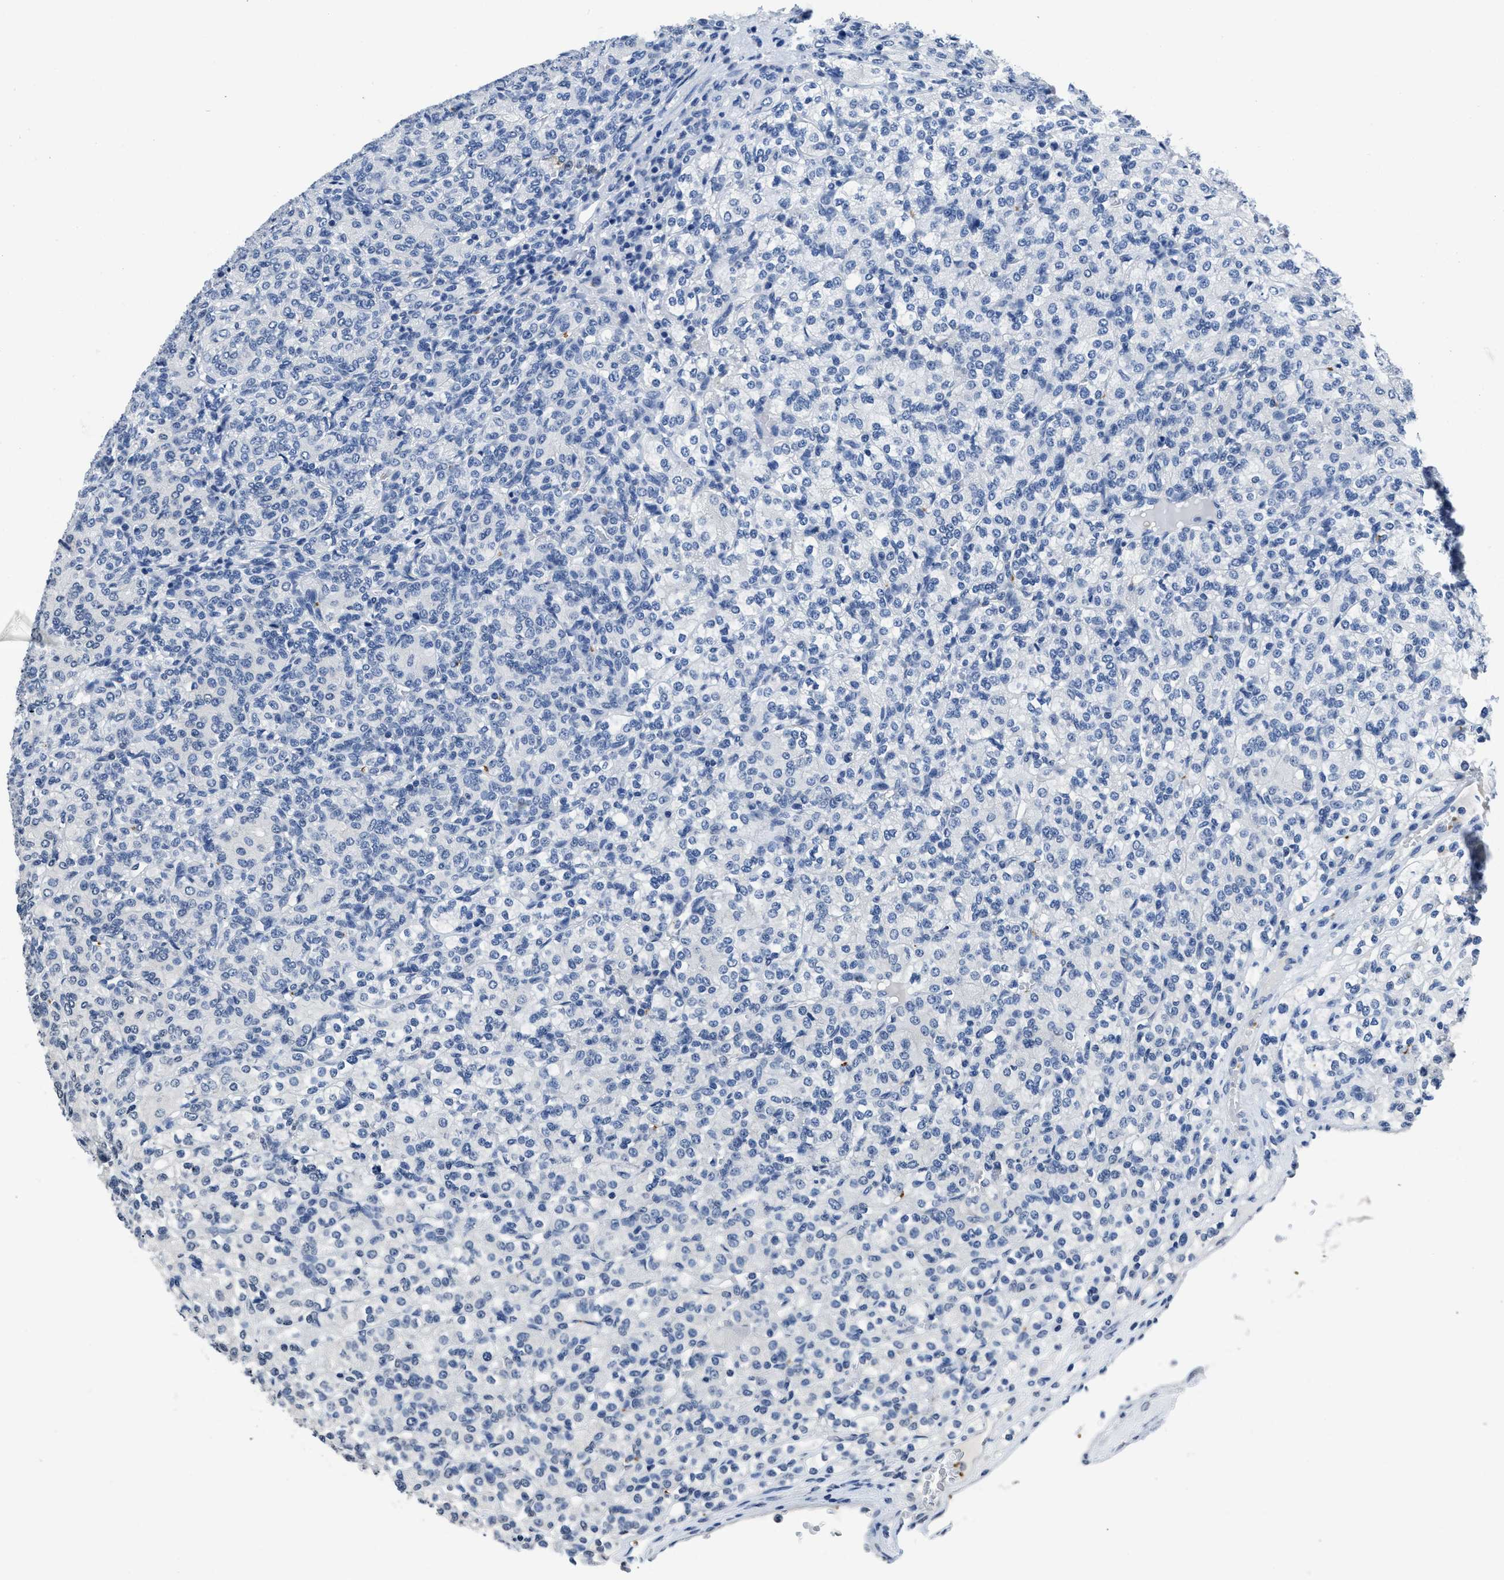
{"staining": {"intensity": "negative", "quantity": "none", "location": "none"}, "tissue": "renal cancer", "cell_type": "Tumor cells", "image_type": "cancer", "snomed": [{"axis": "morphology", "description": "Adenocarcinoma, NOS"}, {"axis": "topography", "description": "Kidney"}], "caption": "Tumor cells show no significant protein expression in renal cancer.", "gene": "ITGA2B", "patient": {"sex": "male", "age": 77}}